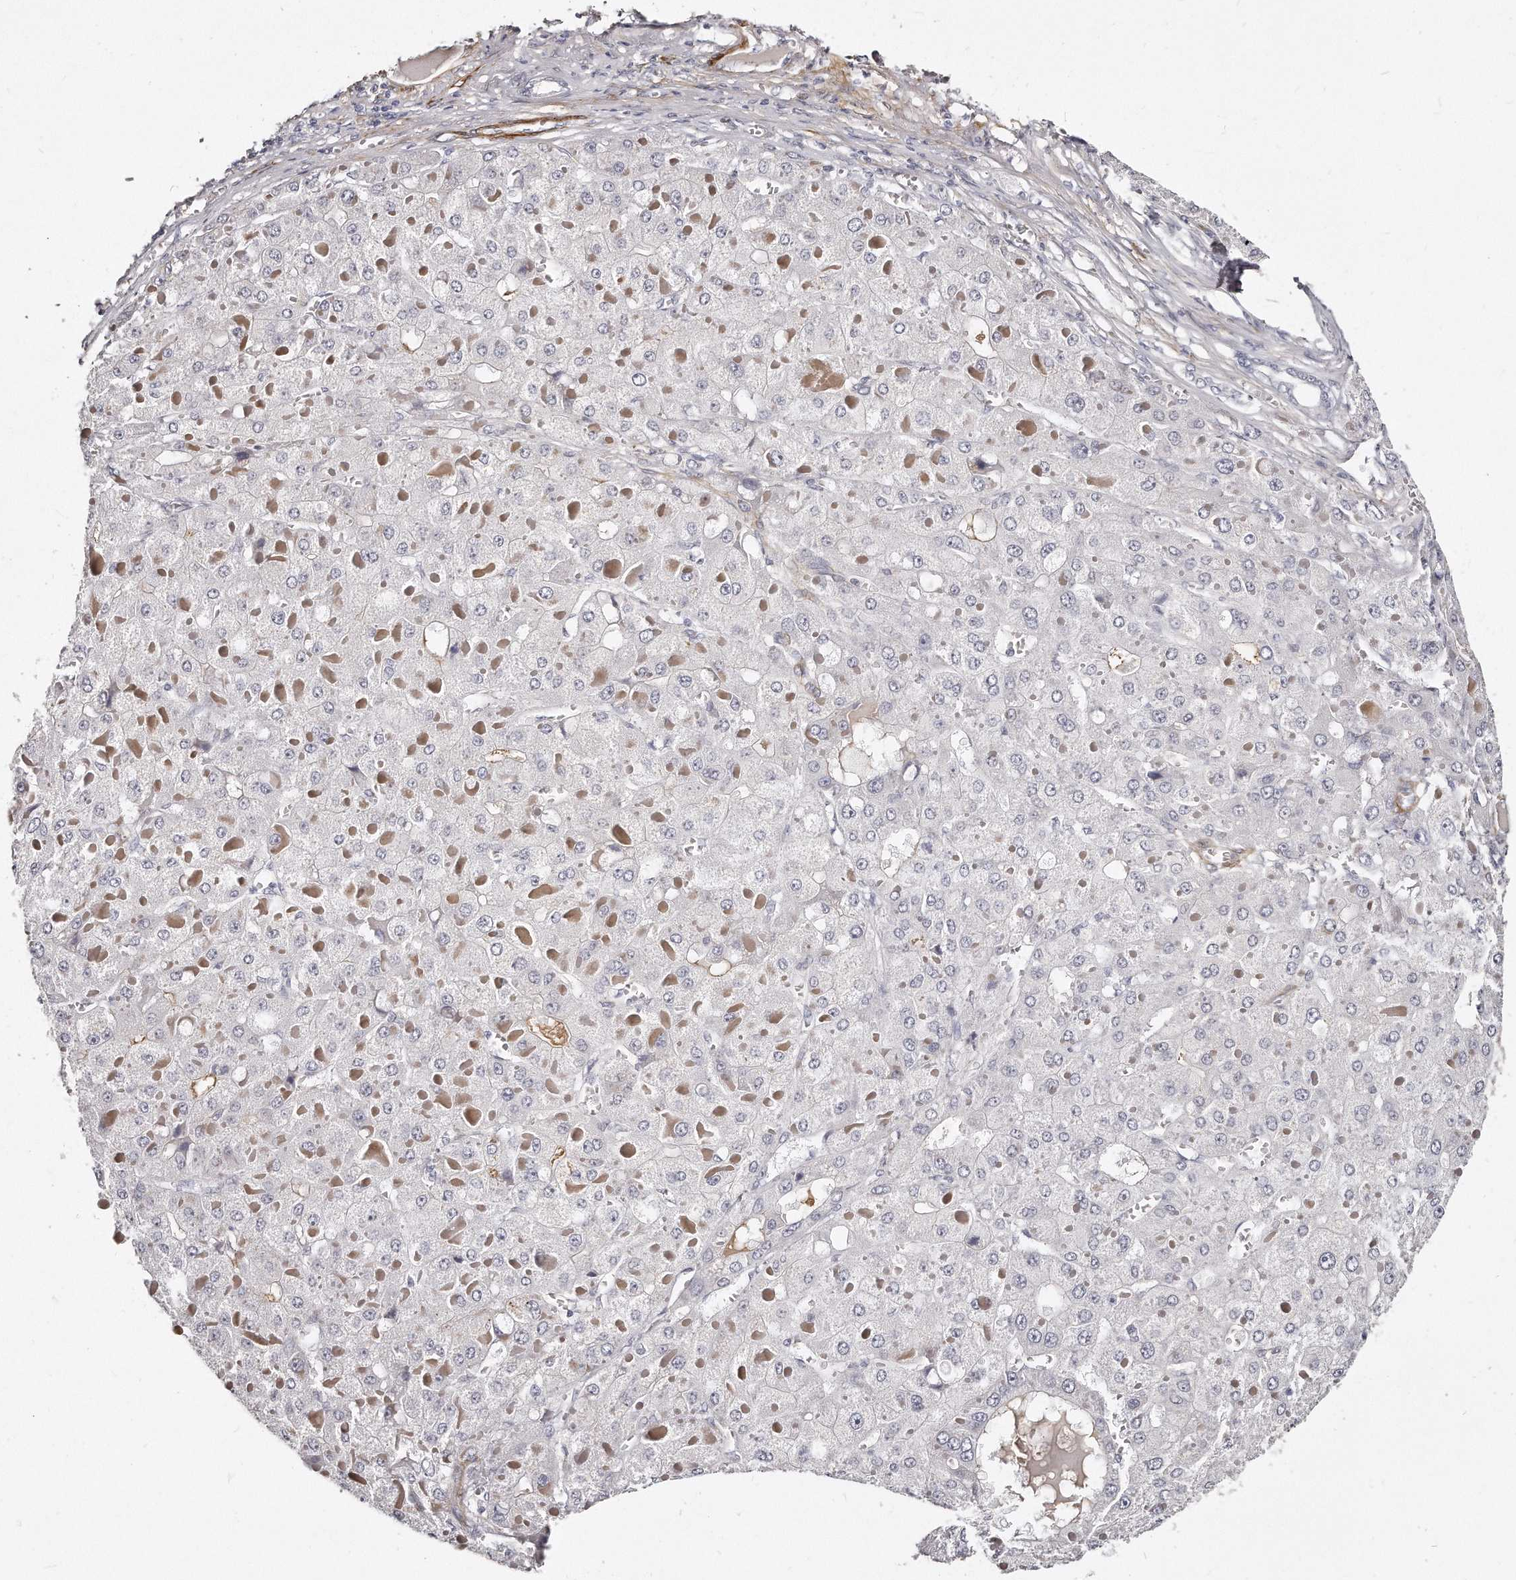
{"staining": {"intensity": "negative", "quantity": "none", "location": "none"}, "tissue": "liver cancer", "cell_type": "Tumor cells", "image_type": "cancer", "snomed": [{"axis": "morphology", "description": "Carcinoma, Hepatocellular, NOS"}, {"axis": "topography", "description": "Liver"}], "caption": "This is an immunohistochemistry (IHC) photomicrograph of liver cancer (hepatocellular carcinoma). There is no expression in tumor cells.", "gene": "LMOD1", "patient": {"sex": "female", "age": 73}}